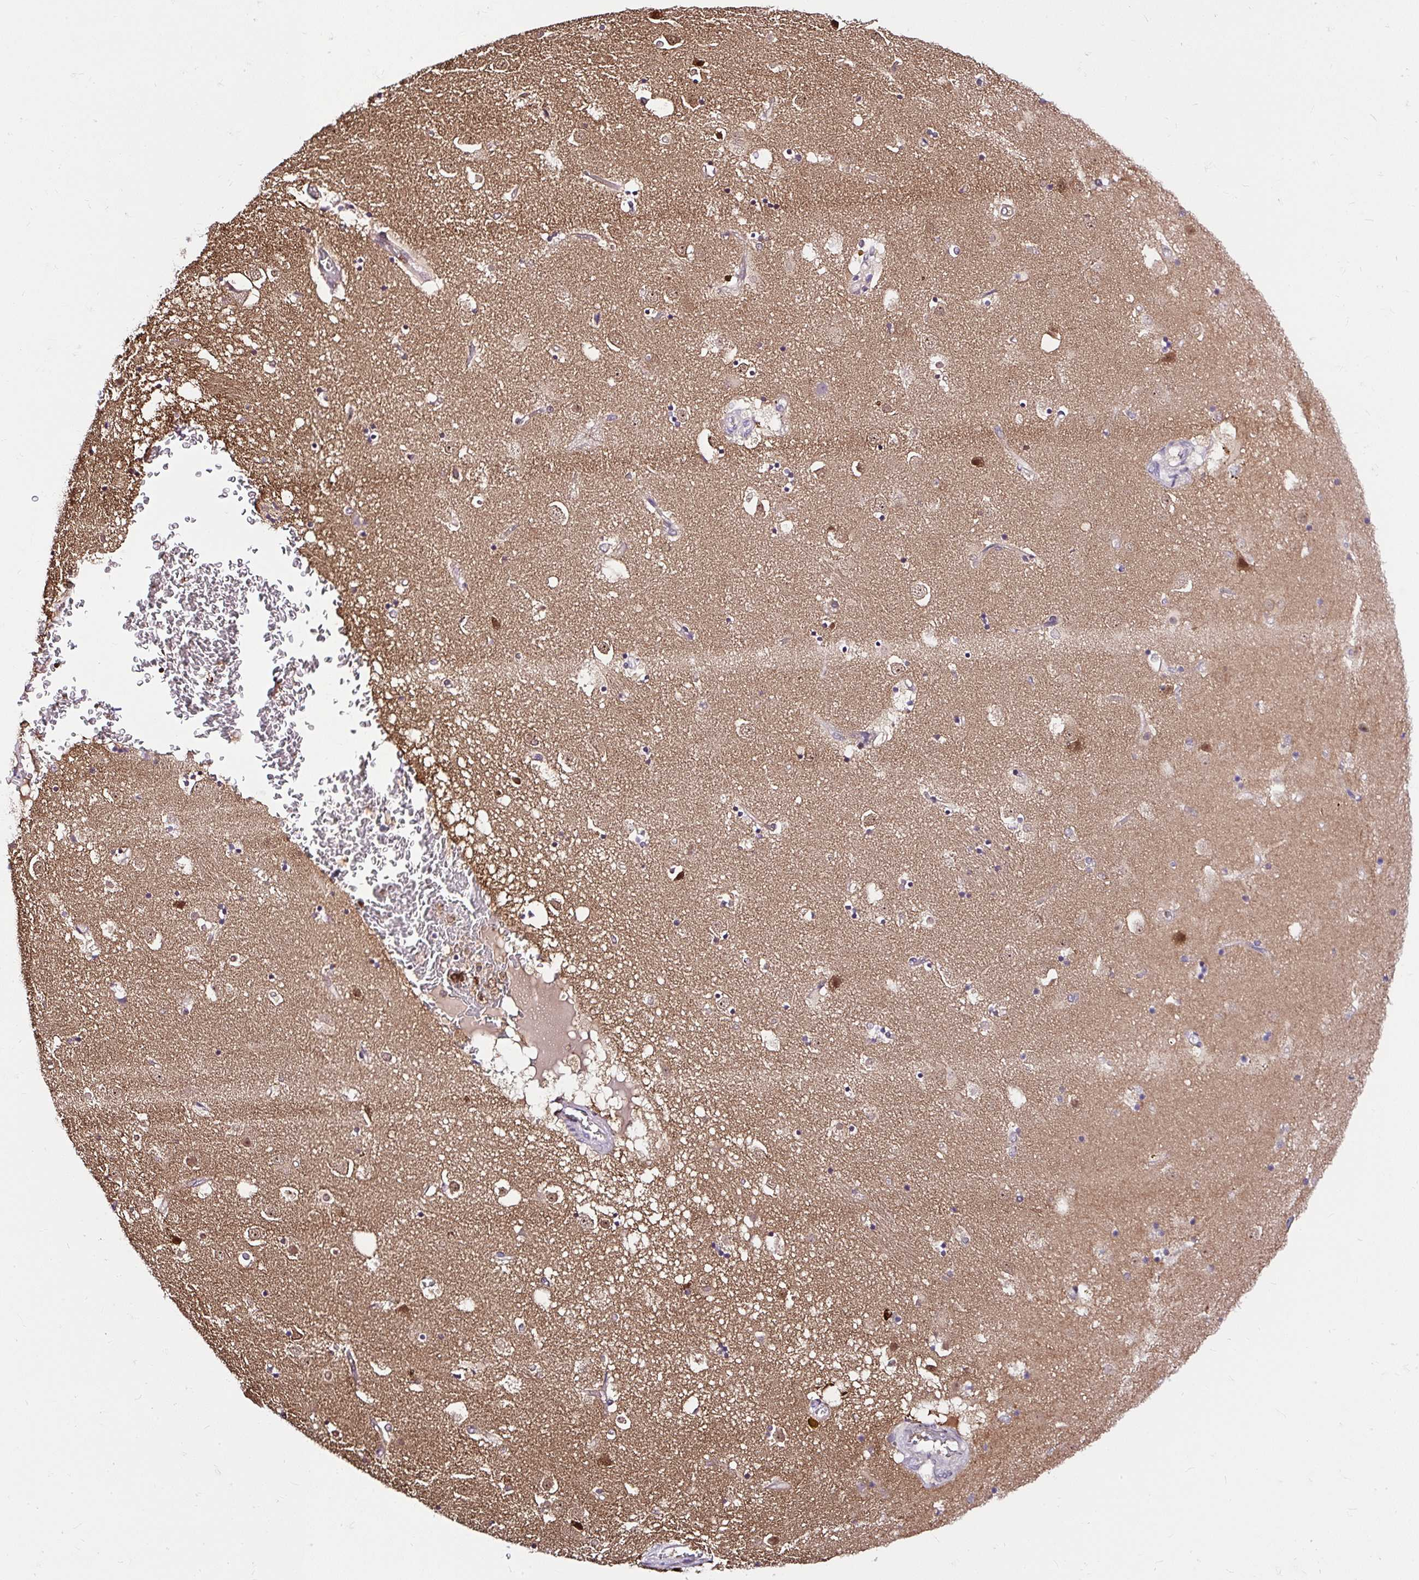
{"staining": {"intensity": "negative", "quantity": "none", "location": "none"}, "tissue": "caudate", "cell_type": "Glial cells", "image_type": "normal", "snomed": [{"axis": "morphology", "description": "Normal tissue, NOS"}, {"axis": "topography", "description": "Lateral ventricle wall"}], "caption": "A histopathology image of caudate stained for a protein displays no brown staining in glial cells. The staining is performed using DAB (3,3'-diaminobenzidine) brown chromogen with nuclei counter-stained in using hematoxylin.", "gene": "PIN4", "patient": {"sex": "male", "age": 58}}